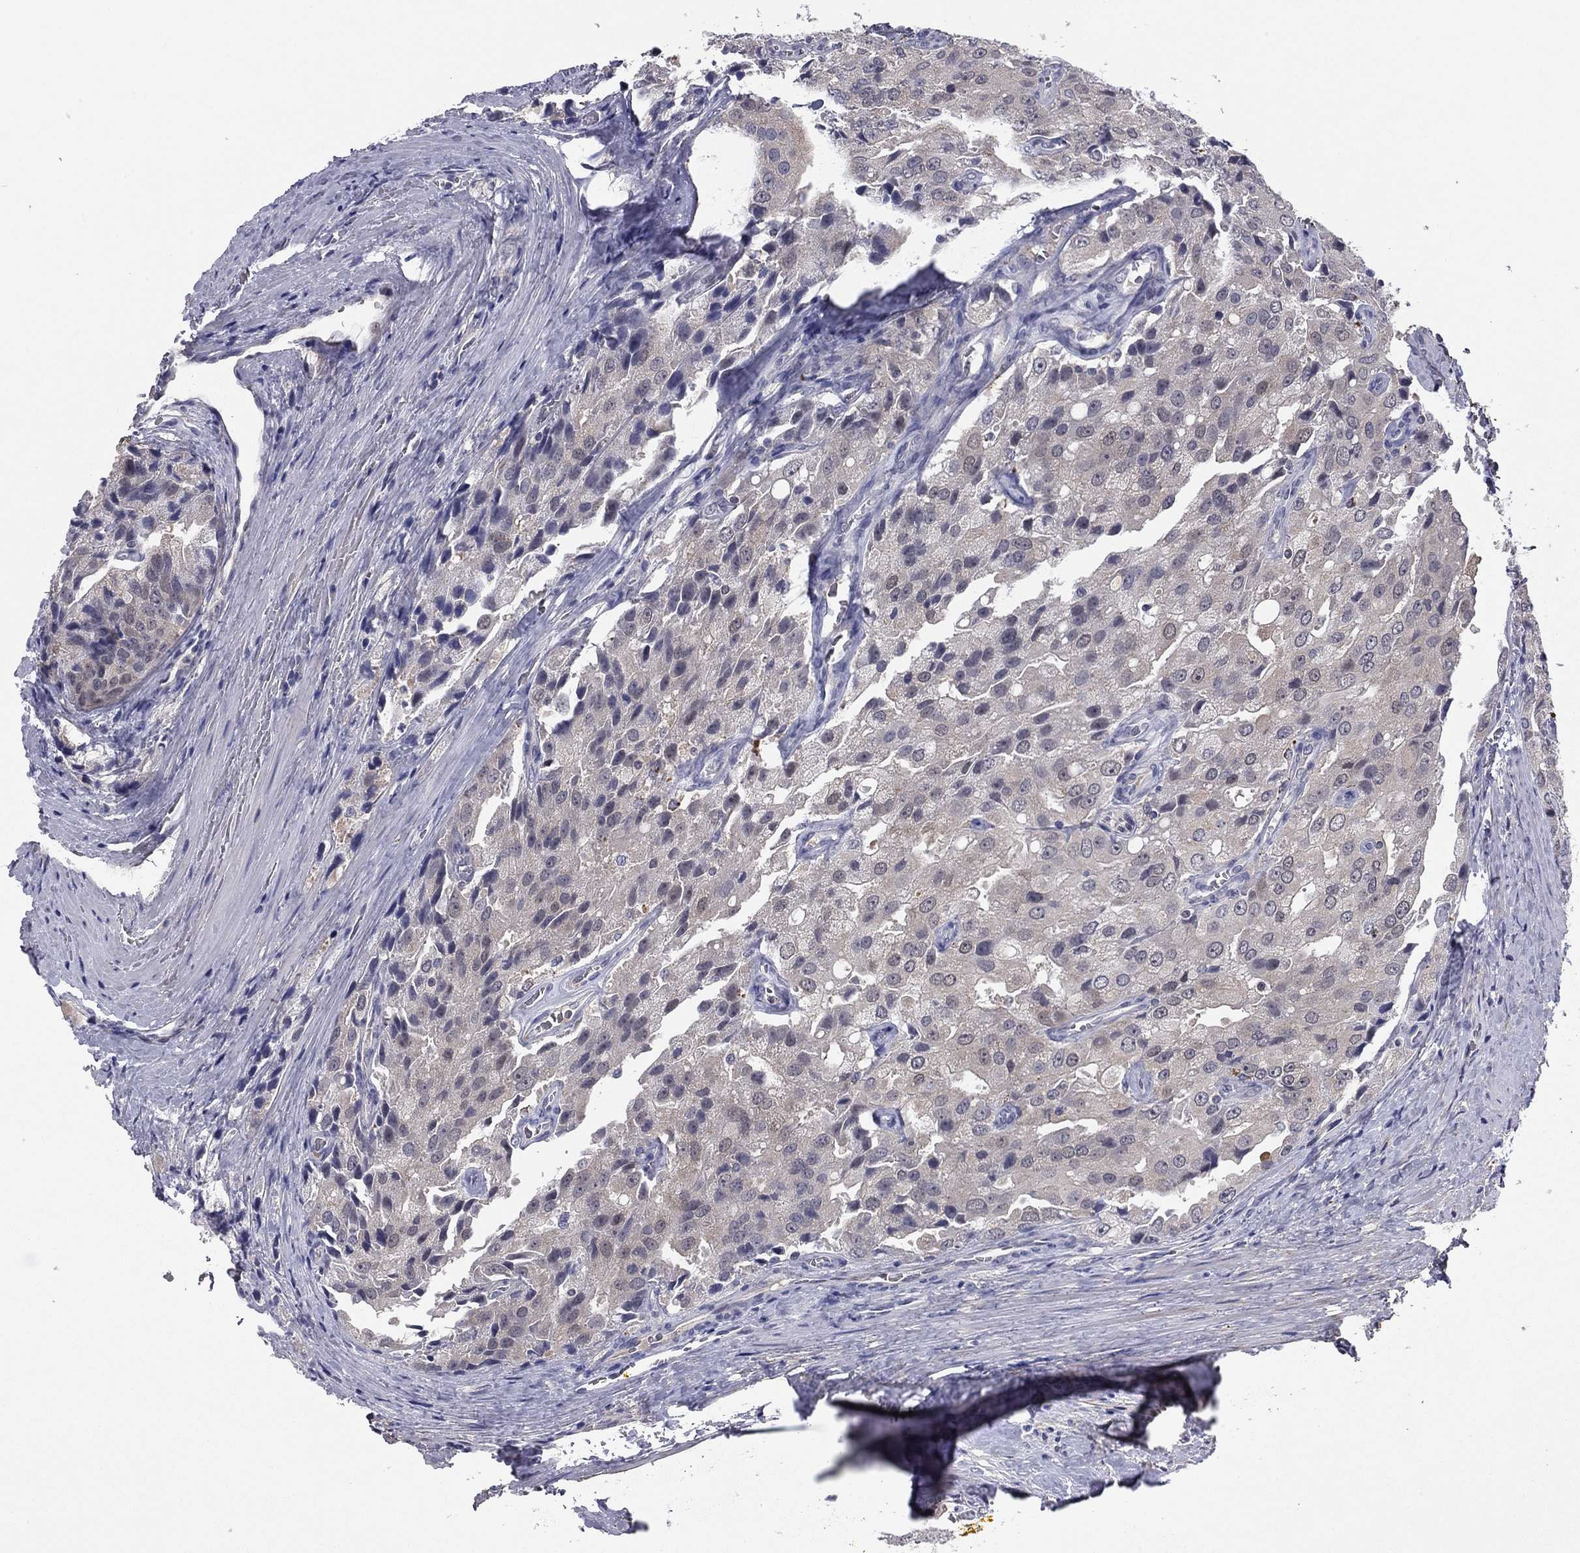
{"staining": {"intensity": "negative", "quantity": "none", "location": "none"}, "tissue": "prostate cancer", "cell_type": "Tumor cells", "image_type": "cancer", "snomed": [{"axis": "morphology", "description": "Adenocarcinoma, NOS"}, {"axis": "topography", "description": "Prostate and seminal vesicle, NOS"}, {"axis": "topography", "description": "Prostate"}], "caption": "Immunohistochemistry of prostate cancer (adenocarcinoma) reveals no expression in tumor cells.", "gene": "REXO5", "patient": {"sex": "male", "age": 67}}